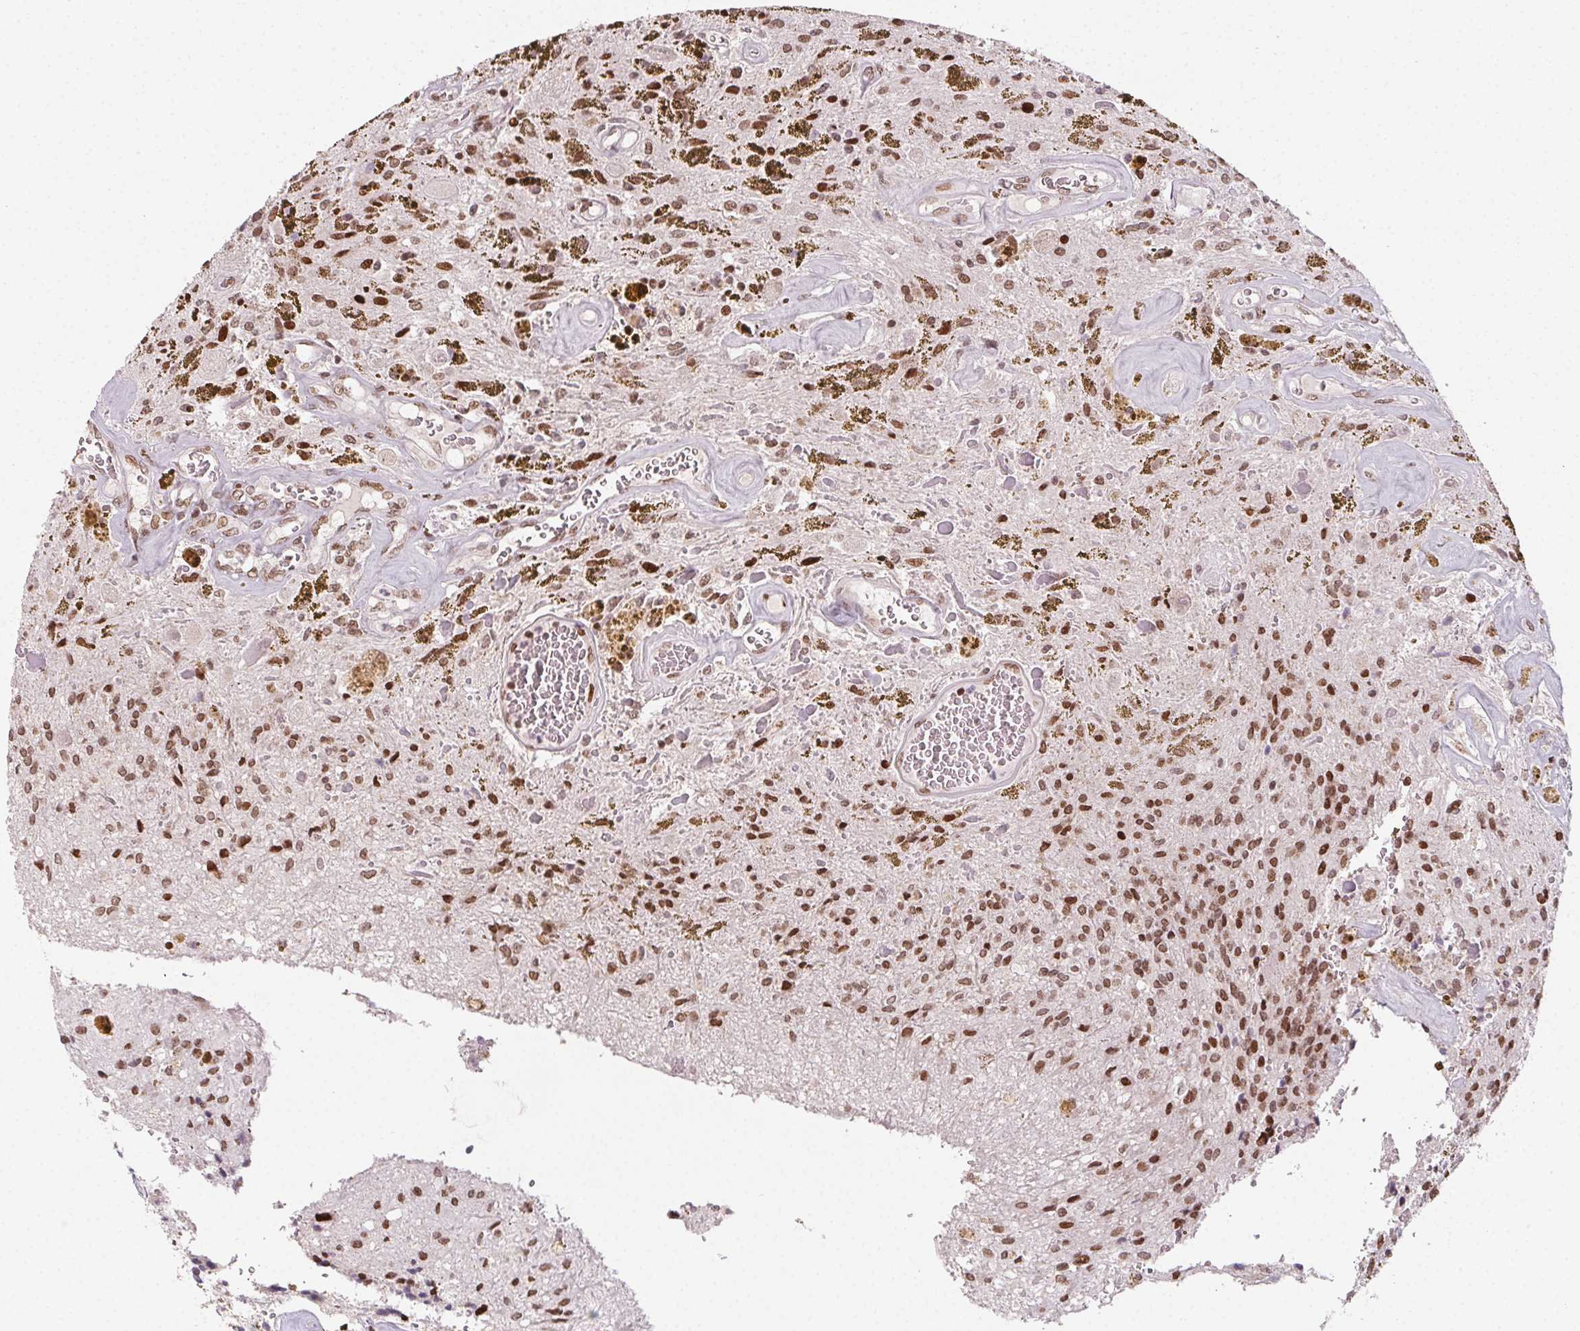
{"staining": {"intensity": "moderate", "quantity": ">75%", "location": "nuclear"}, "tissue": "glioma", "cell_type": "Tumor cells", "image_type": "cancer", "snomed": [{"axis": "morphology", "description": "Glioma, malignant, Low grade"}, {"axis": "topography", "description": "Cerebellum"}], "caption": "There is medium levels of moderate nuclear staining in tumor cells of malignant low-grade glioma, as demonstrated by immunohistochemical staining (brown color).", "gene": "KMT2A", "patient": {"sex": "female", "age": 14}}